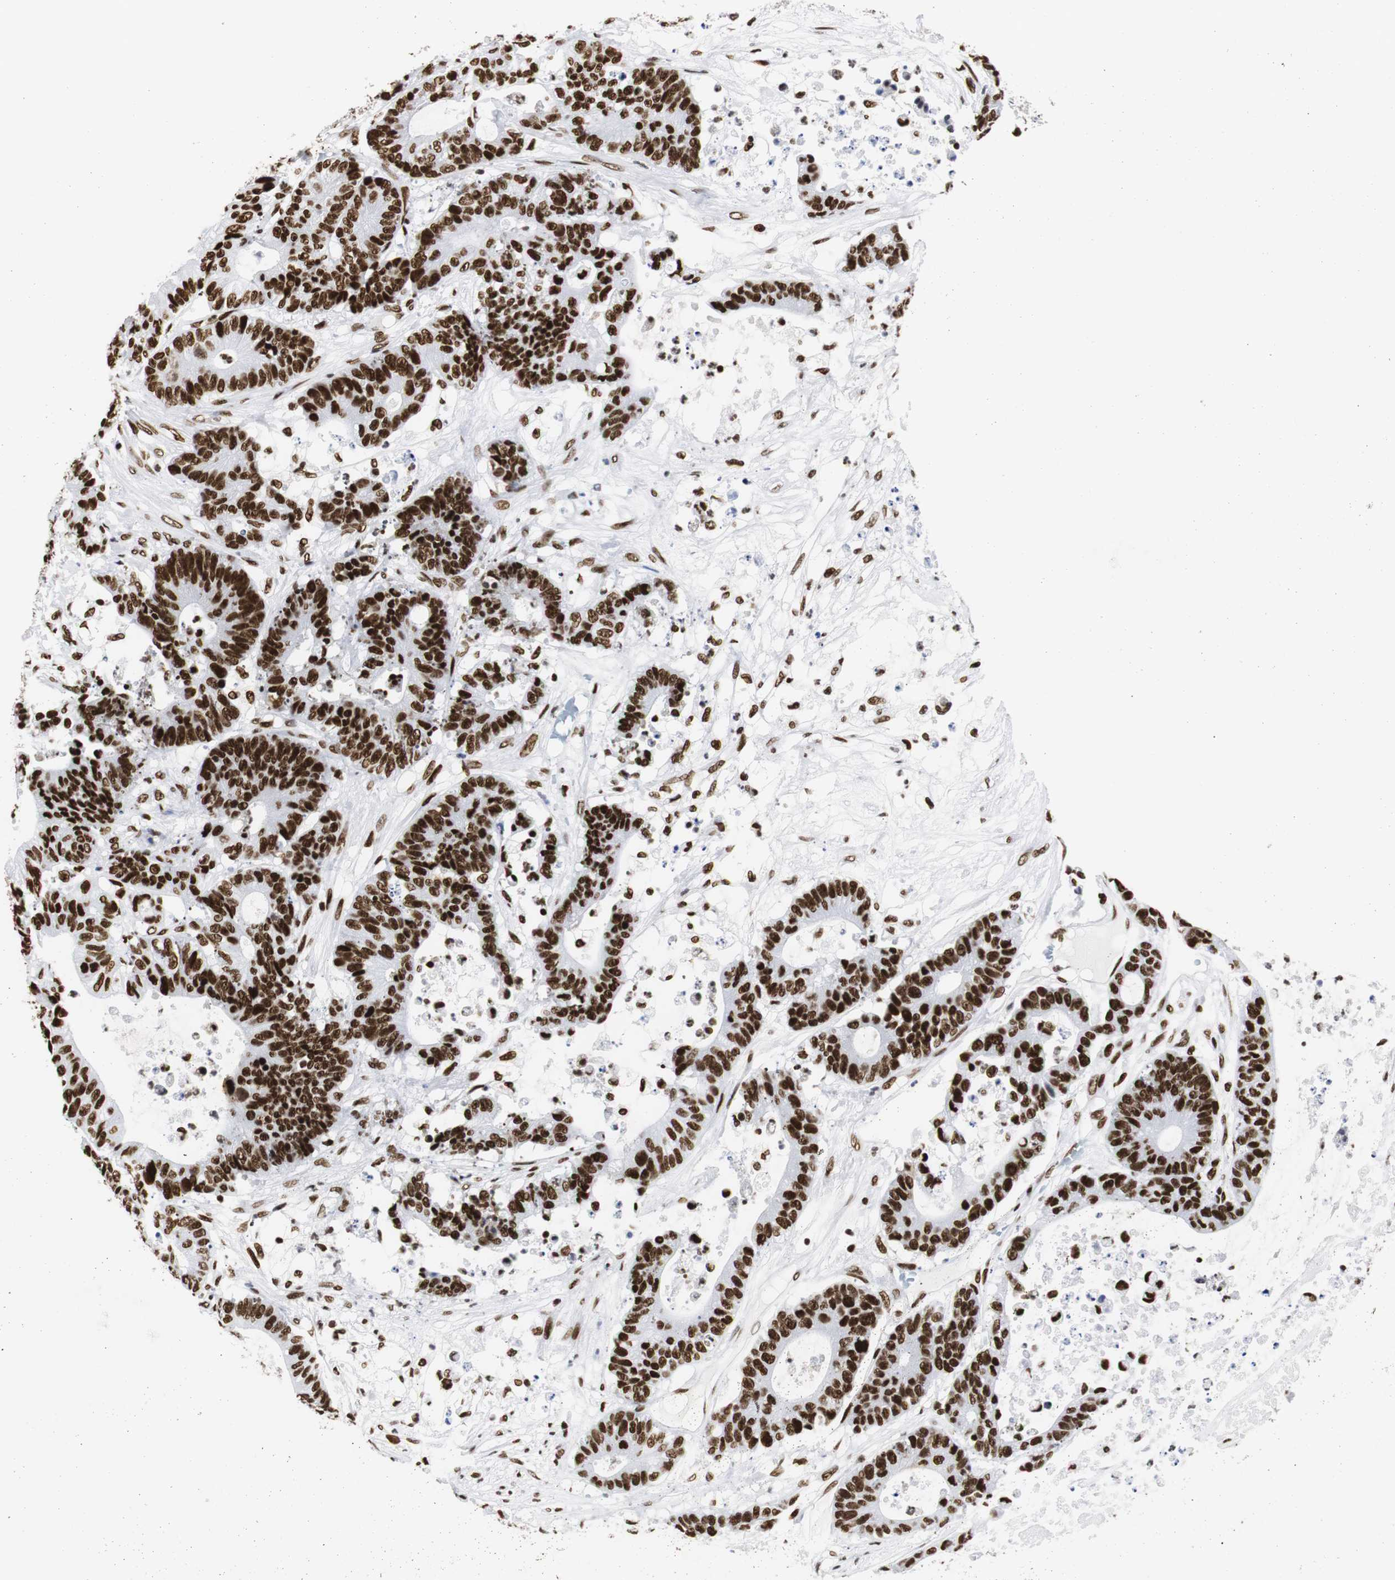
{"staining": {"intensity": "strong", "quantity": ">75%", "location": "nuclear"}, "tissue": "colorectal cancer", "cell_type": "Tumor cells", "image_type": "cancer", "snomed": [{"axis": "morphology", "description": "Adenocarcinoma, NOS"}, {"axis": "topography", "description": "Colon"}], "caption": "Human colorectal adenocarcinoma stained for a protein (brown) reveals strong nuclear positive positivity in approximately >75% of tumor cells.", "gene": "HNRNPH2", "patient": {"sex": "female", "age": 84}}